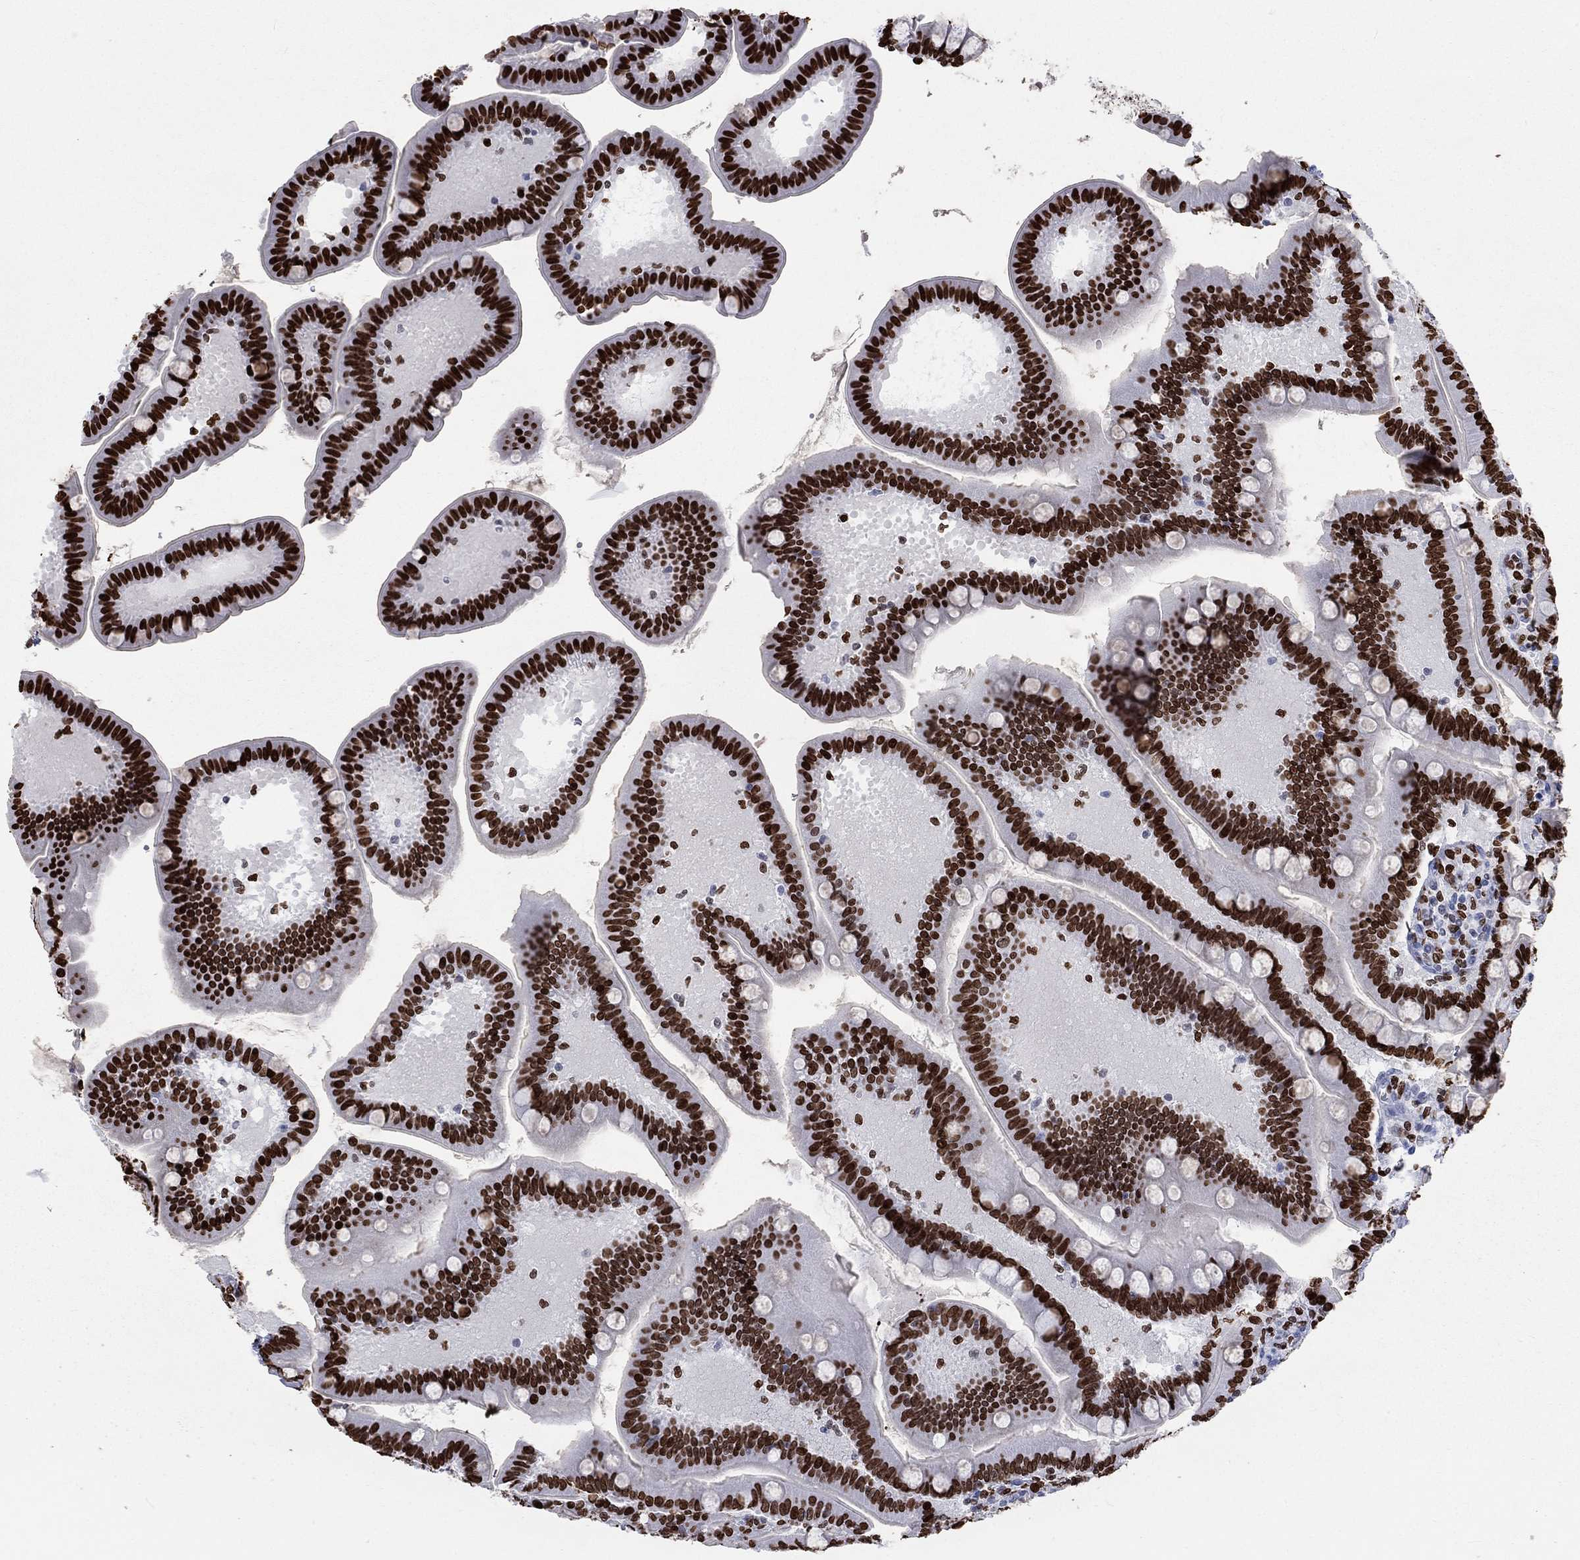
{"staining": {"intensity": "strong", "quantity": ">75%", "location": "nuclear"}, "tissue": "small intestine", "cell_type": "Glandular cells", "image_type": "normal", "snomed": [{"axis": "morphology", "description": "Normal tissue, NOS"}, {"axis": "topography", "description": "Small intestine"}], "caption": "Immunohistochemical staining of benign human small intestine exhibits >75% levels of strong nuclear protein staining in approximately >75% of glandular cells.", "gene": "H1", "patient": {"sex": "male", "age": 66}}